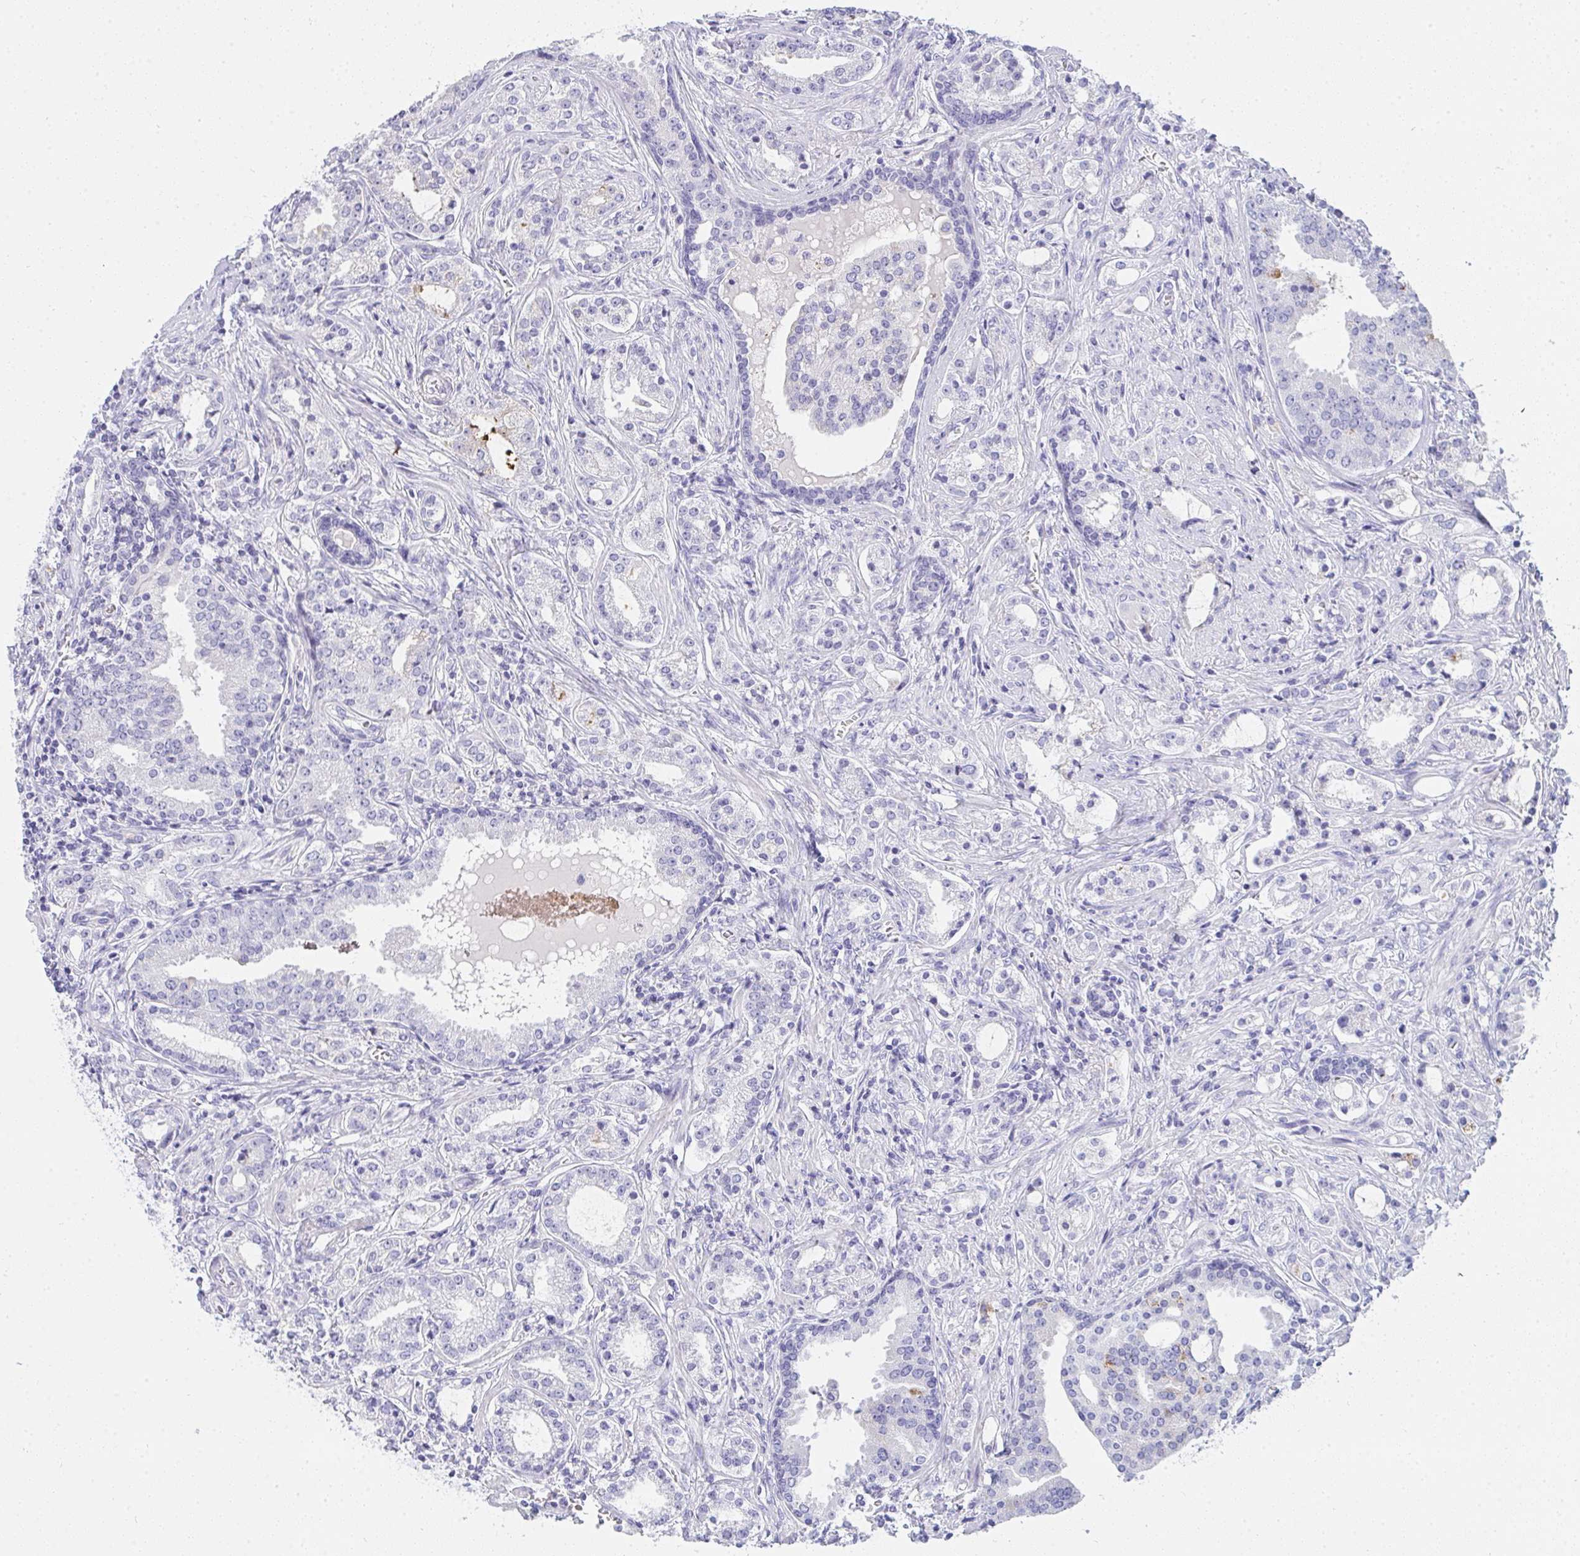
{"staining": {"intensity": "negative", "quantity": "none", "location": "none"}, "tissue": "prostate cancer", "cell_type": "Tumor cells", "image_type": "cancer", "snomed": [{"axis": "morphology", "description": "Adenocarcinoma, Medium grade"}, {"axis": "topography", "description": "Prostate"}], "caption": "High power microscopy micrograph of an immunohistochemistry photomicrograph of prostate adenocarcinoma (medium-grade), revealing no significant staining in tumor cells. (Brightfield microscopy of DAB (3,3'-diaminobenzidine) immunohistochemistry (IHC) at high magnification).", "gene": "ZNF182", "patient": {"sex": "male", "age": 57}}